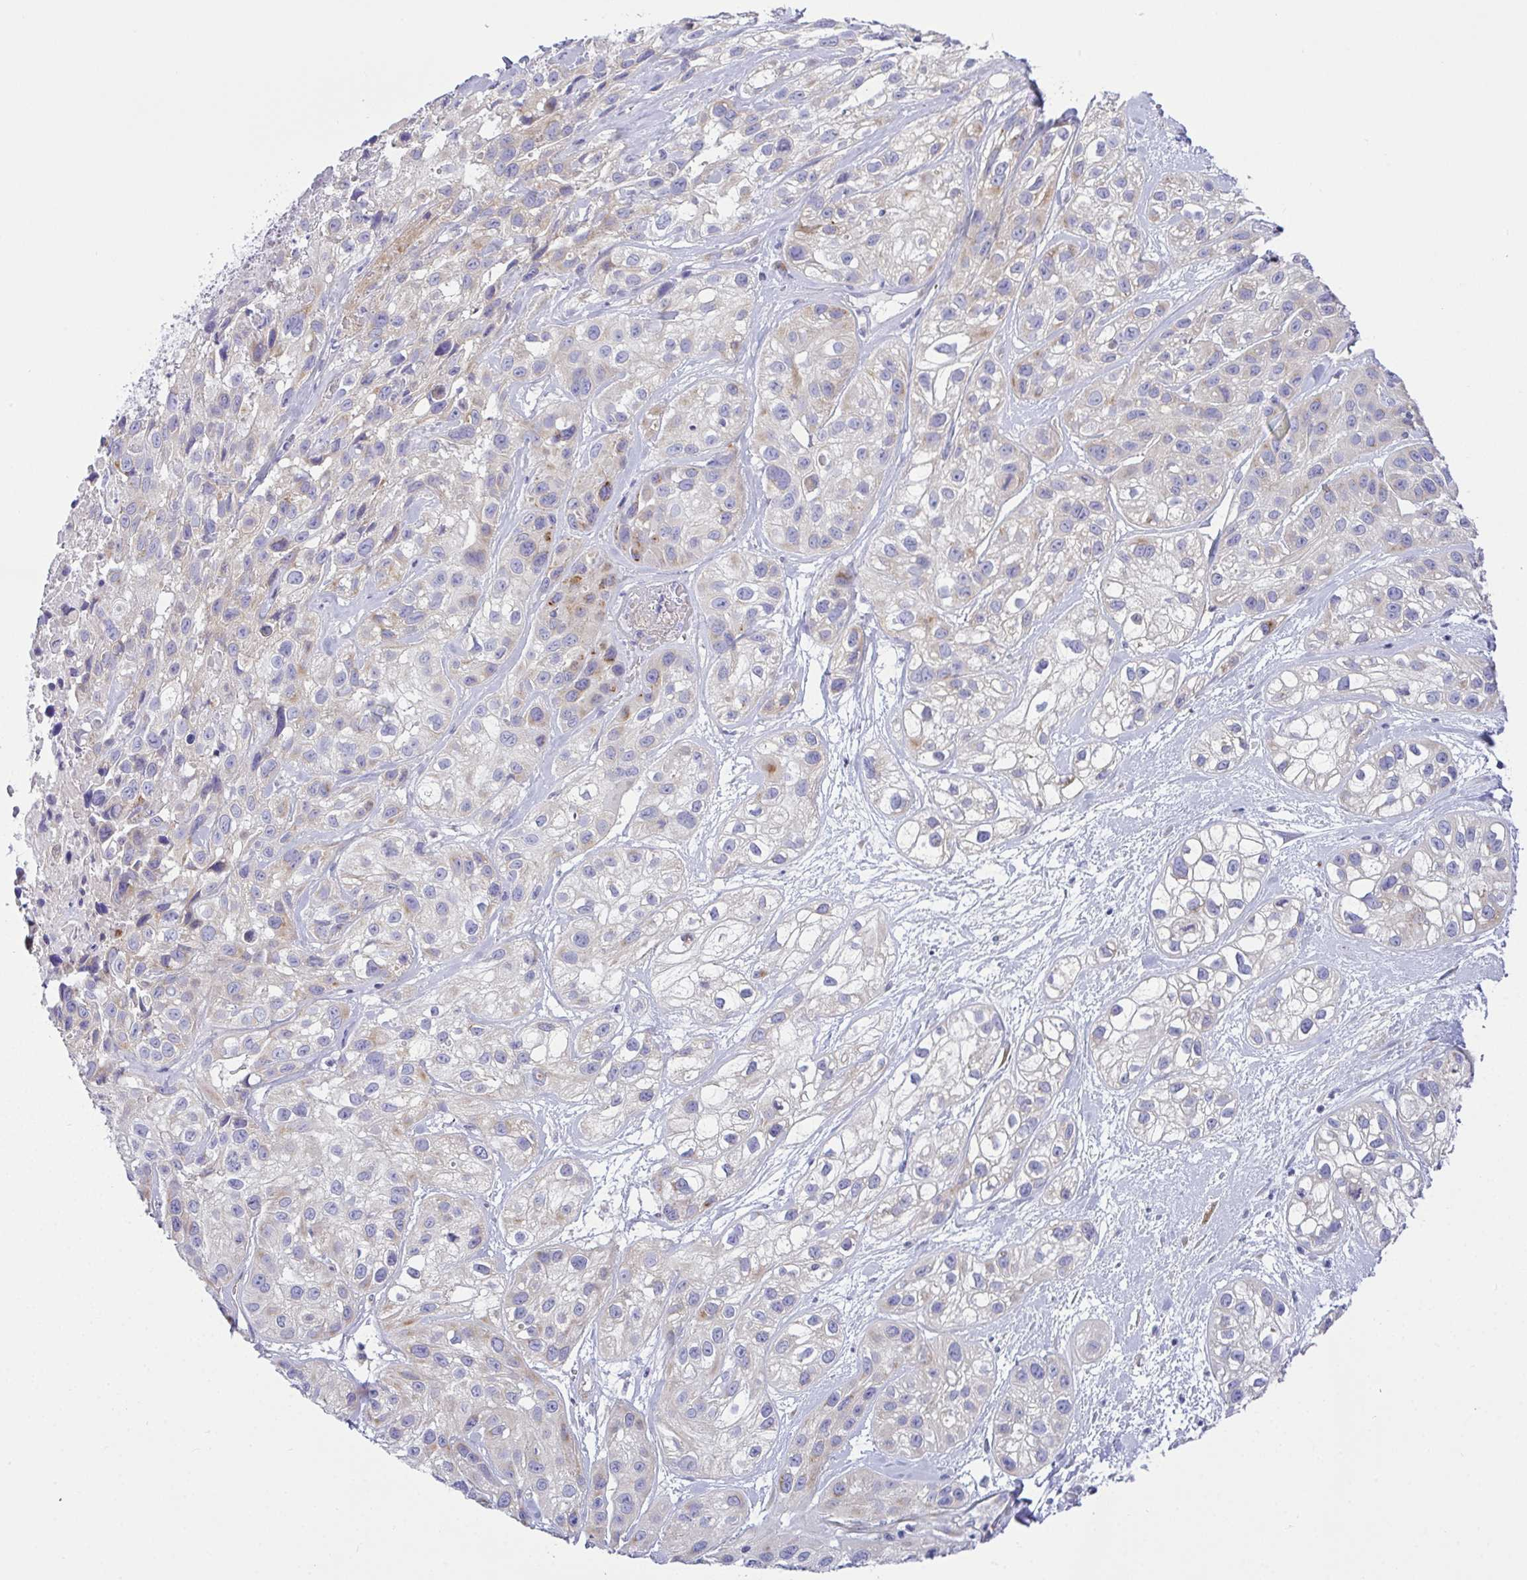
{"staining": {"intensity": "moderate", "quantity": "<25%", "location": "cytoplasmic/membranous"}, "tissue": "skin cancer", "cell_type": "Tumor cells", "image_type": "cancer", "snomed": [{"axis": "morphology", "description": "Squamous cell carcinoma, NOS"}, {"axis": "topography", "description": "Skin"}], "caption": "Protein expression analysis of squamous cell carcinoma (skin) displays moderate cytoplasmic/membranous expression in about <25% of tumor cells.", "gene": "FAM177A1", "patient": {"sex": "male", "age": 82}}